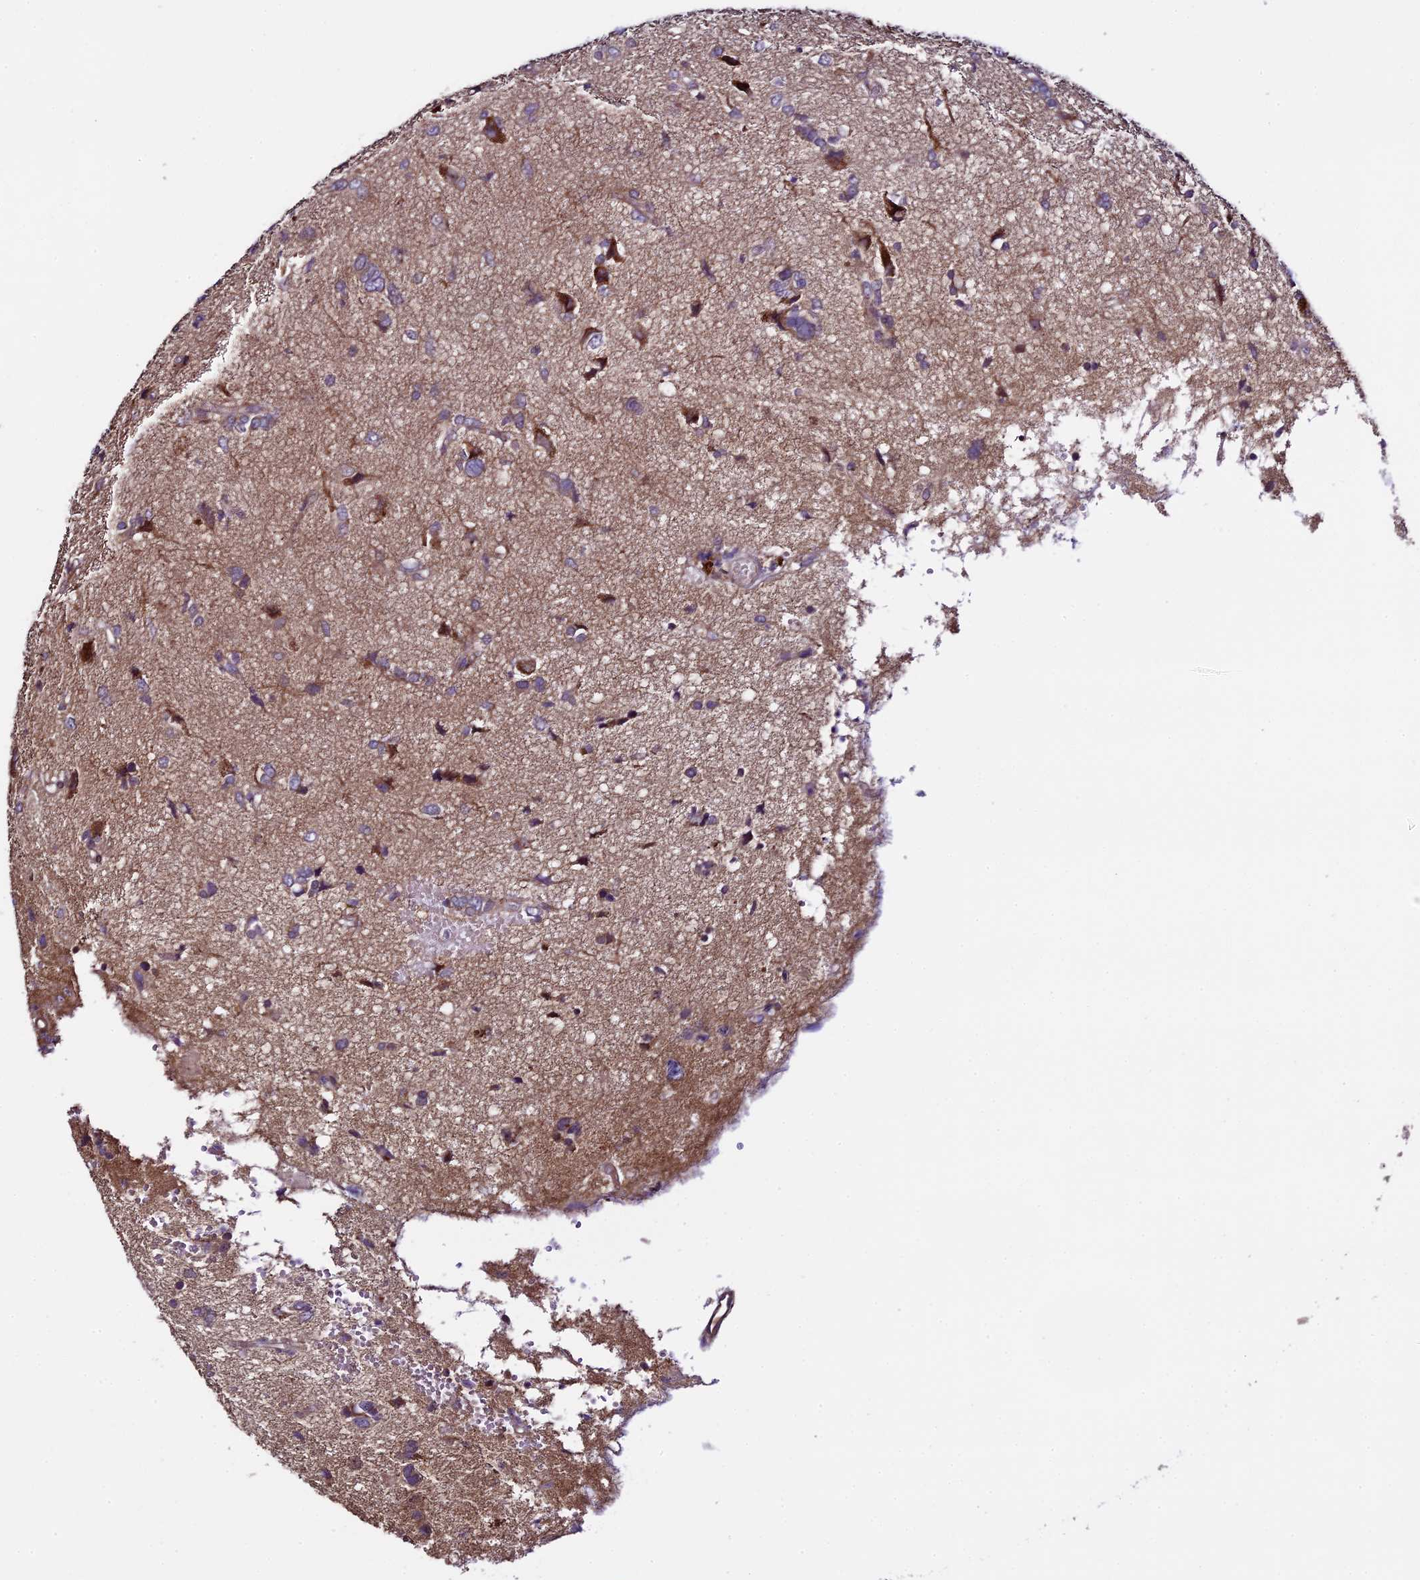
{"staining": {"intensity": "moderate", "quantity": "<25%", "location": "cytoplasmic/membranous"}, "tissue": "glioma", "cell_type": "Tumor cells", "image_type": "cancer", "snomed": [{"axis": "morphology", "description": "Glioma, malignant, High grade"}, {"axis": "topography", "description": "Brain"}], "caption": "Immunohistochemistry of high-grade glioma (malignant) demonstrates low levels of moderate cytoplasmic/membranous positivity in approximately <25% of tumor cells.", "gene": "SPIRE1", "patient": {"sex": "female", "age": 59}}